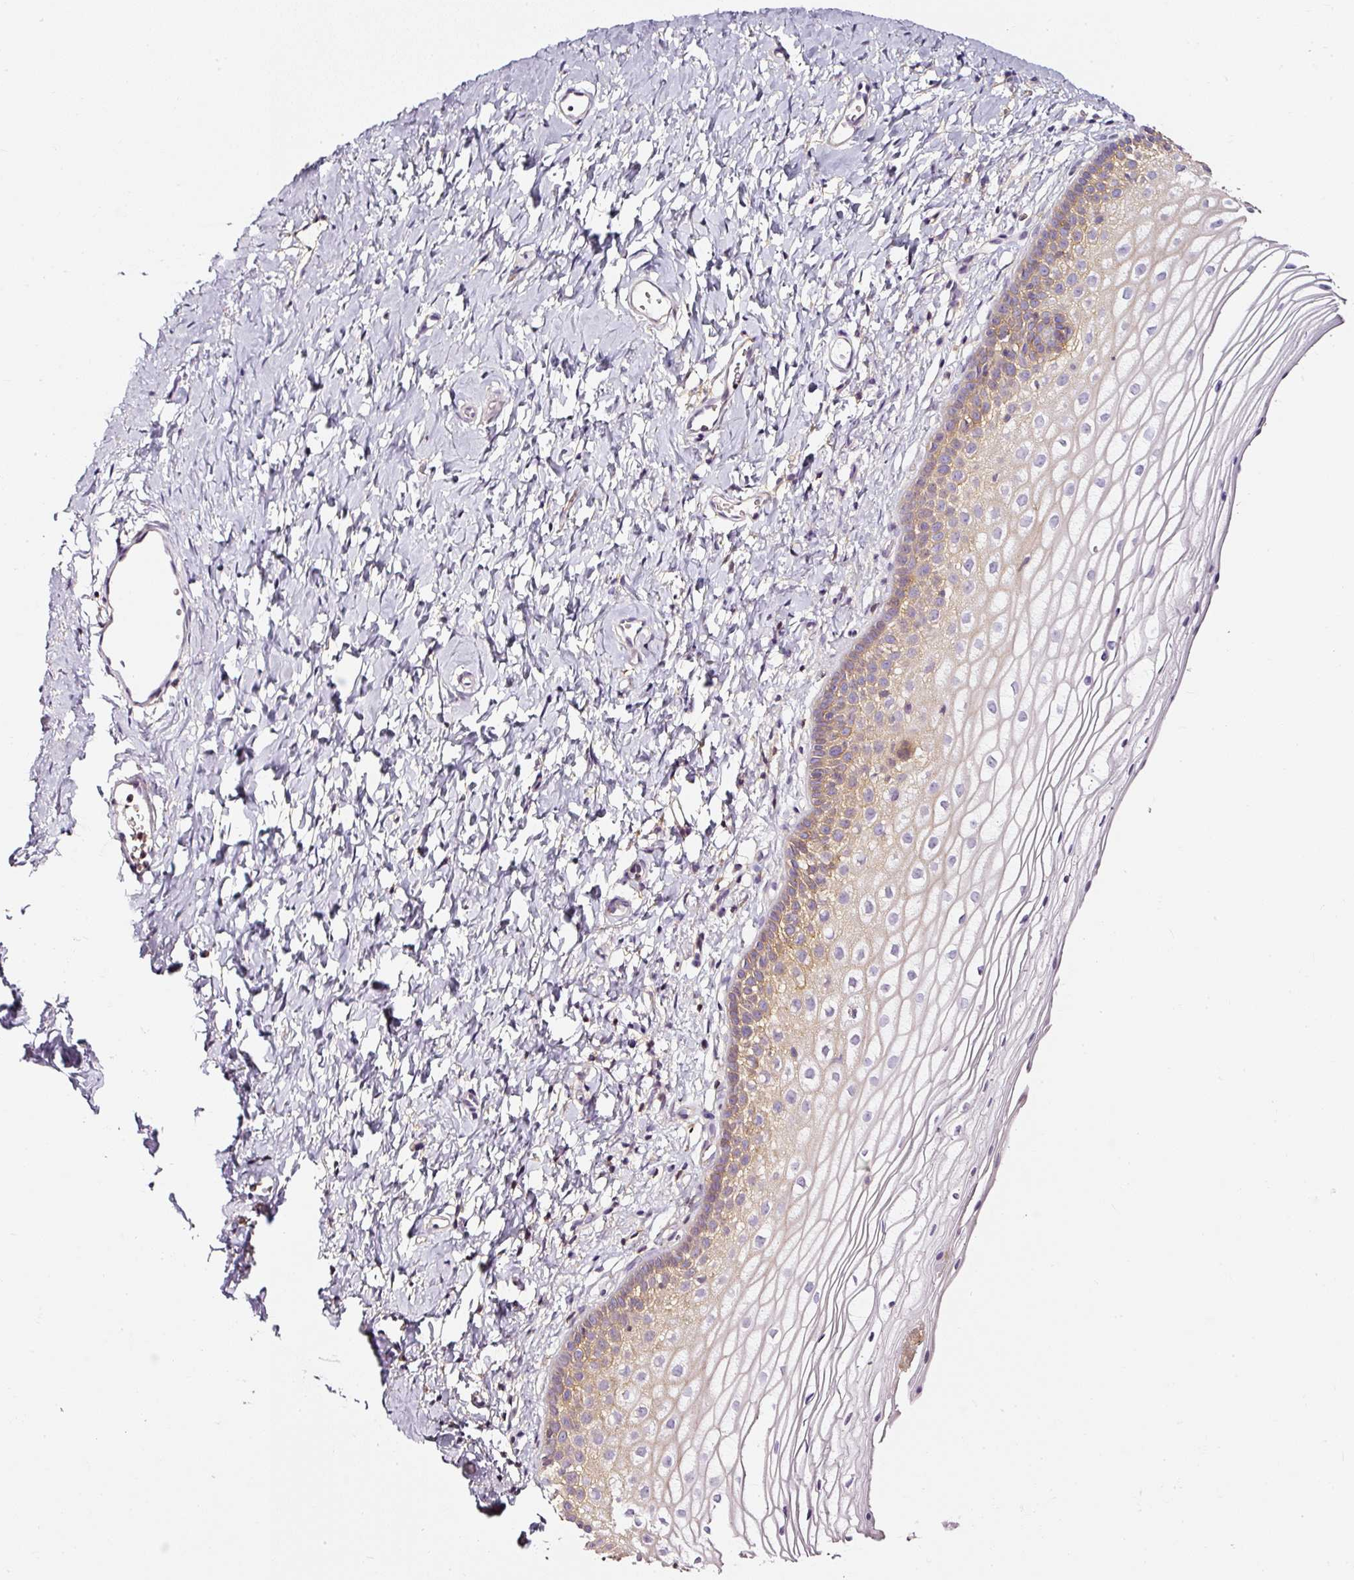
{"staining": {"intensity": "moderate", "quantity": "25%-75%", "location": "cytoplasmic/membranous"}, "tissue": "vagina", "cell_type": "Squamous epithelial cells", "image_type": "normal", "snomed": [{"axis": "morphology", "description": "Normal tissue, NOS"}, {"axis": "topography", "description": "Vagina"}], "caption": "IHC of benign human vagina demonstrates medium levels of moderate cytoplasmic/membranous positivity in approximately 25%-75% of squamous epithelial cells.", "gene": "CD47", "patient": {"sex": "female", "age": 56}}